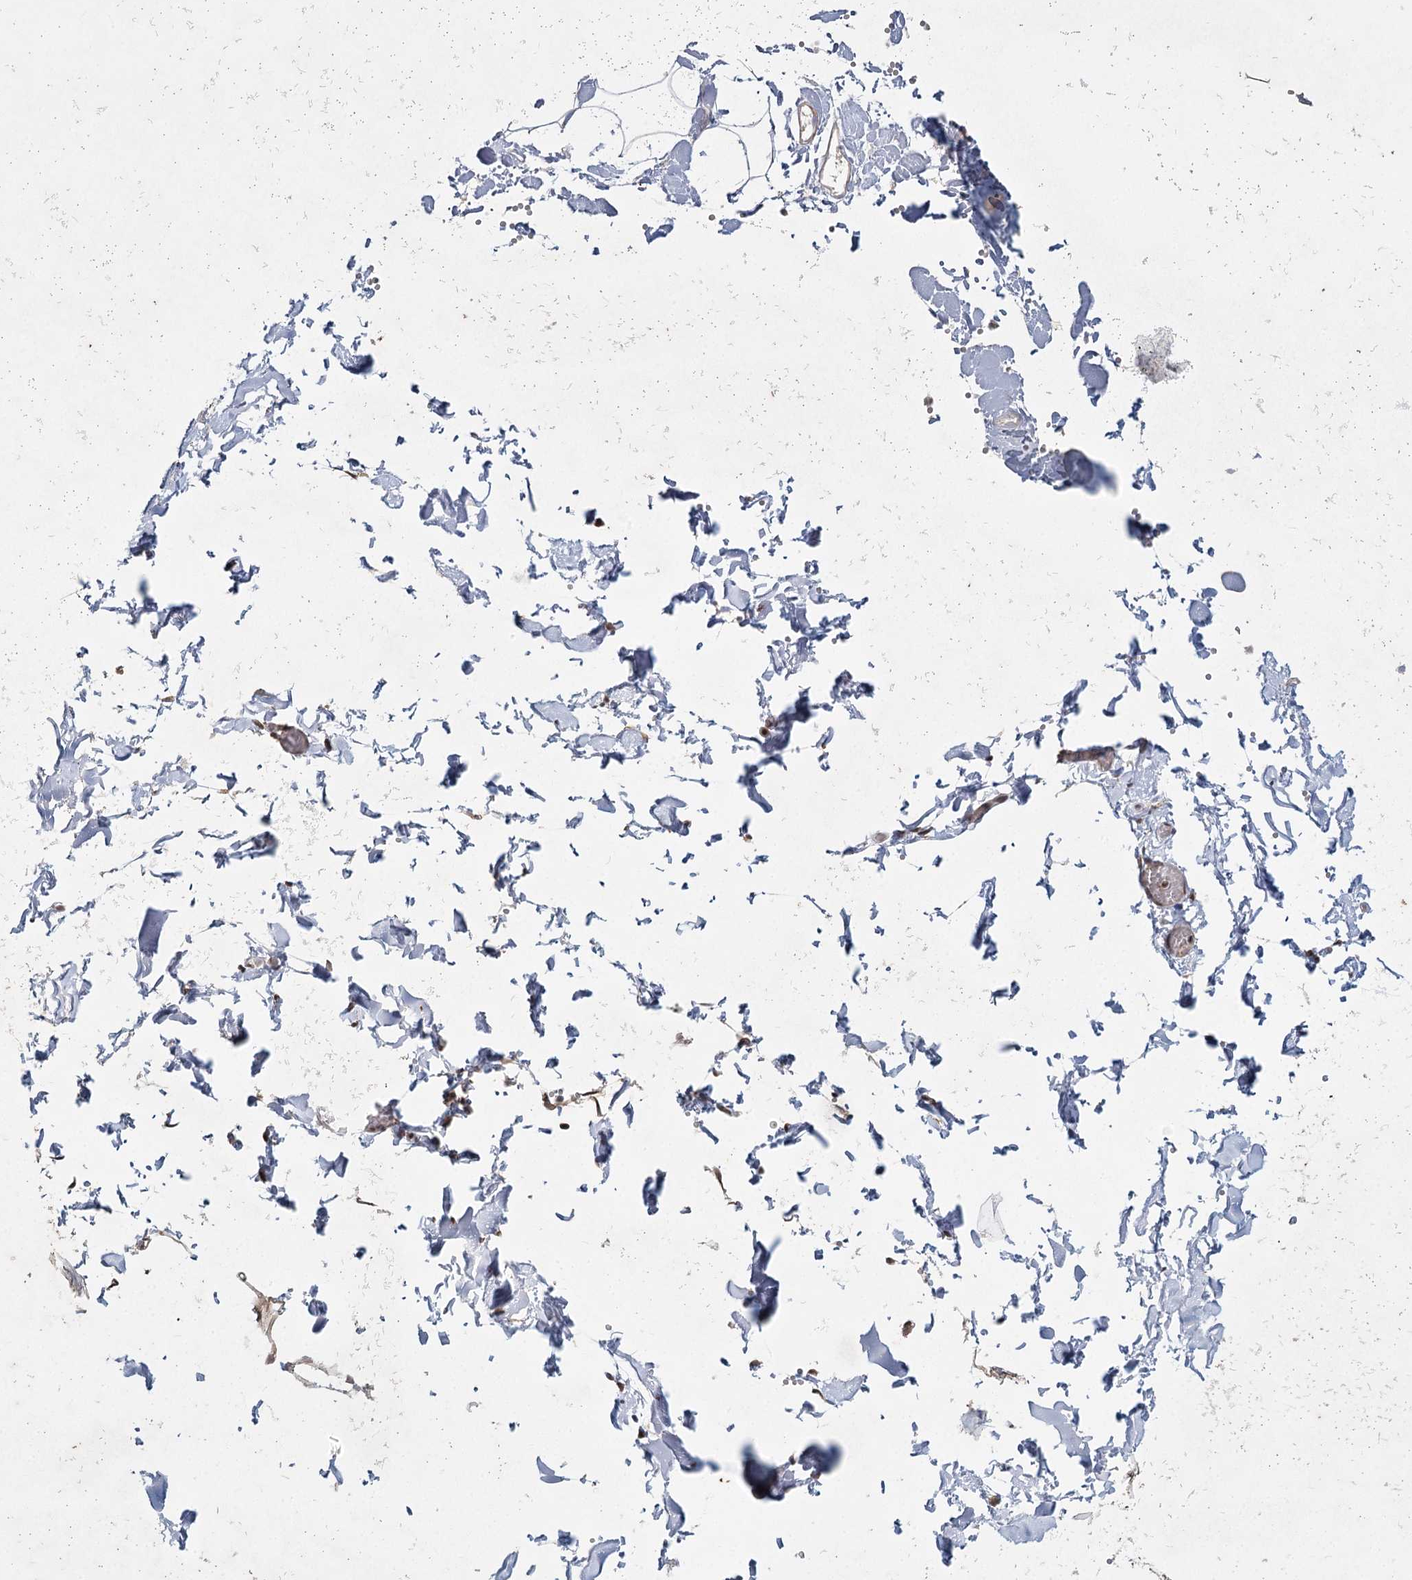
{"staining": {"intensity": "moderate", "quantity": ">75%", "location": "nuclear"}, "tissue": "adipose tissue", "cell_type": "Adipocytes", "image_type": "normal", "snomed": [{"axis": "morphology", "description": "Normal tissue, NOS"}, {"axis": "topography", "description": "Gallbladder"}, {"axis": "topography", "description": "Peripheral nerve tissue"}], "caption": "An immunohistochemistry (IHC) image of benign tissue is shown. Protein staining in brown labels moderate nuclear positivity in adipose tissue within adipocytes. (Brightfield microscopy of DAB IHC at high magnification).", "gene": "ZCCHC24", "patient": {"sex": "male", "age": 38}}